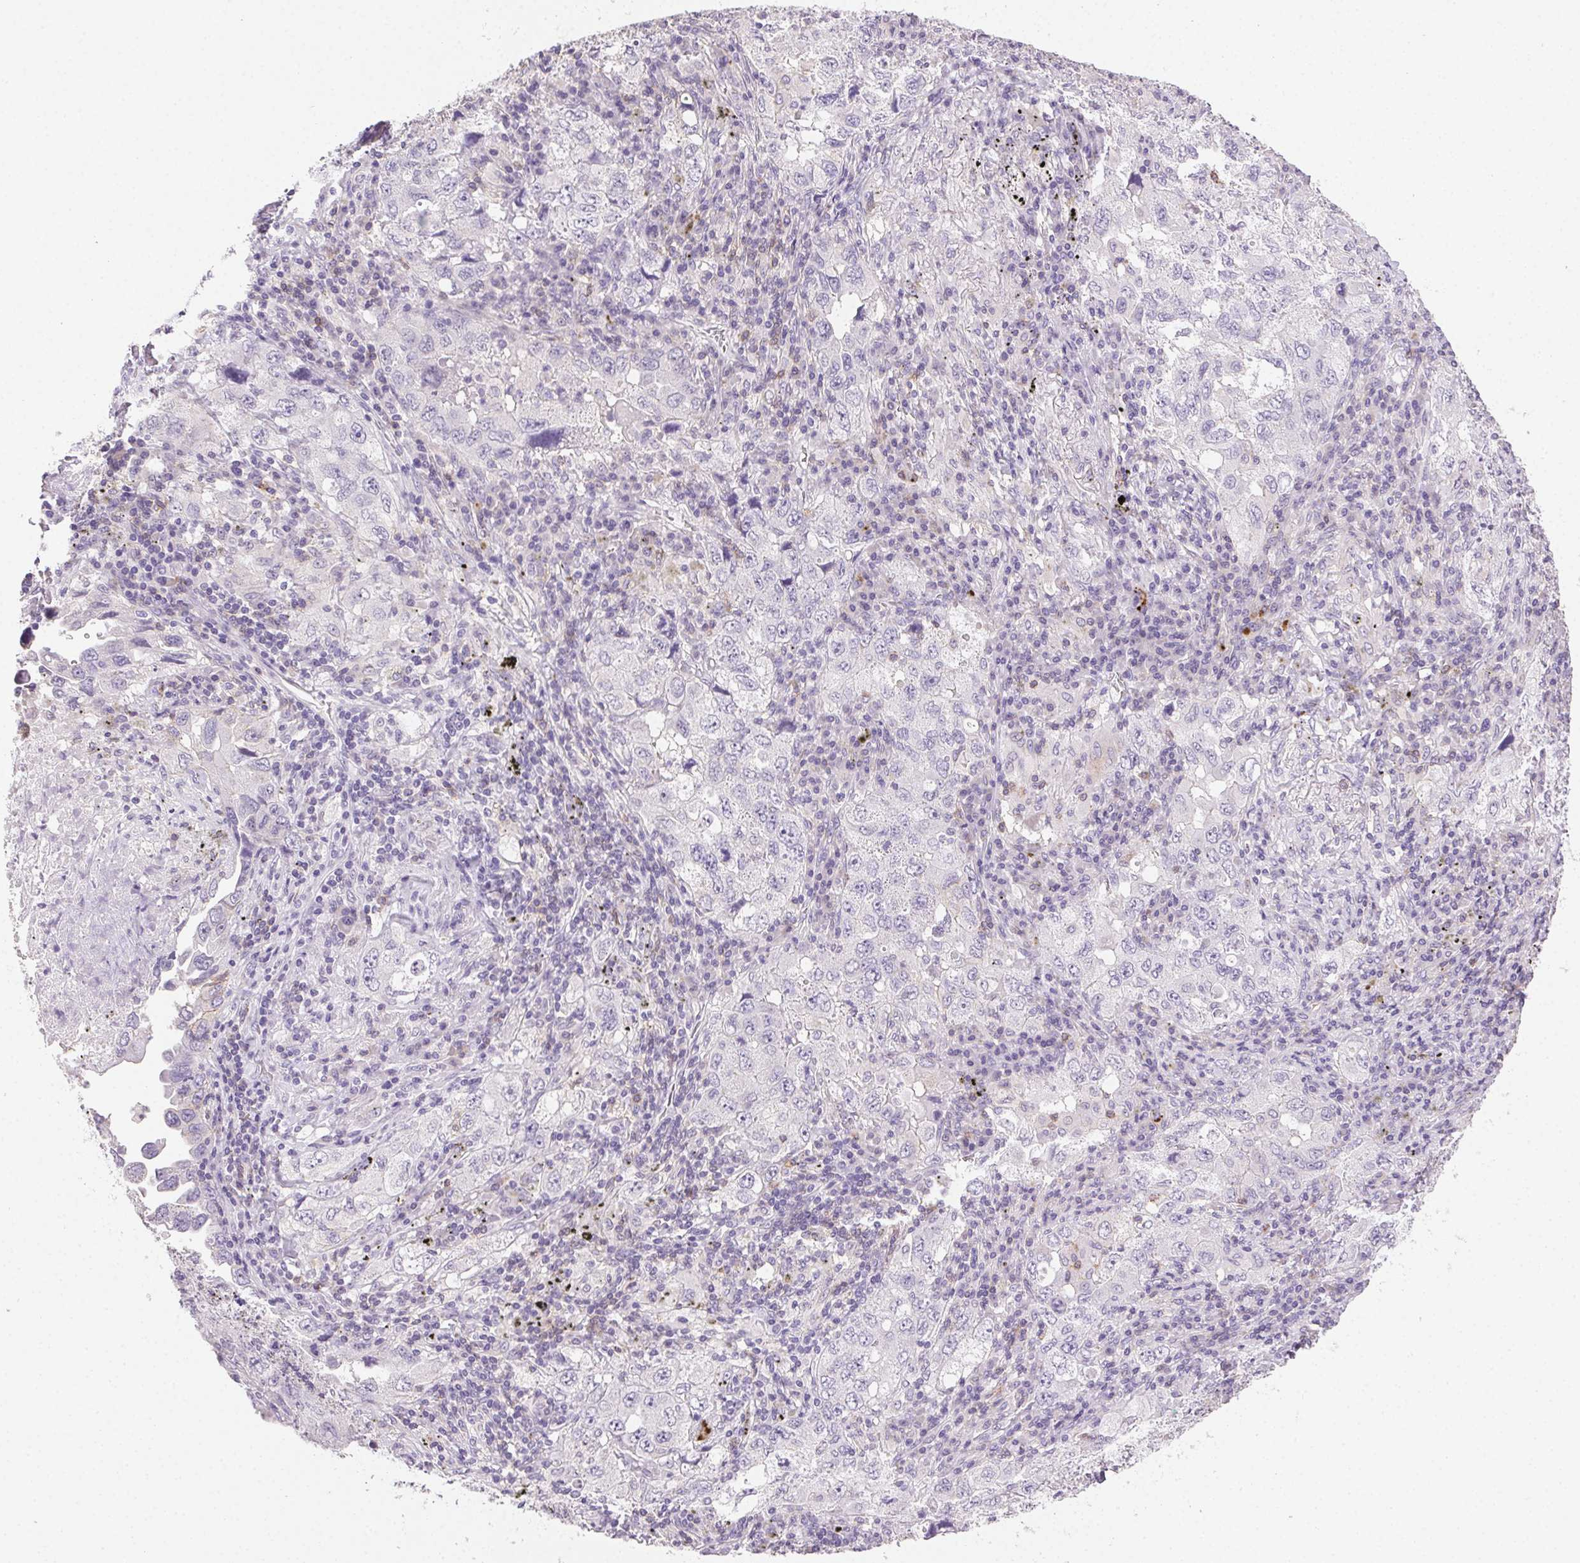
{"staining": {"intensity": "negative", "quantity": "none", "location": "none"}, "tissue": "lung cancer", "cell_type": "Tumor cells", "image_type": "cancer", "snomed": [{"axis": "morphology", "description": "Adenocarcinoma, NOS"}, {"axis": "topography", "description": "Lung"}], "caption": "This is a image of immunohistochemistry (IHC) staining of lung cancer (adenocarcinoma), which shows no positivity in tumor cells. The staining is performed using DAB brown chromogen with nuclei counter-stained in using hematoxylin.", "gene": "AKAP5", "patient": {"sex": "female", "age": 57}}